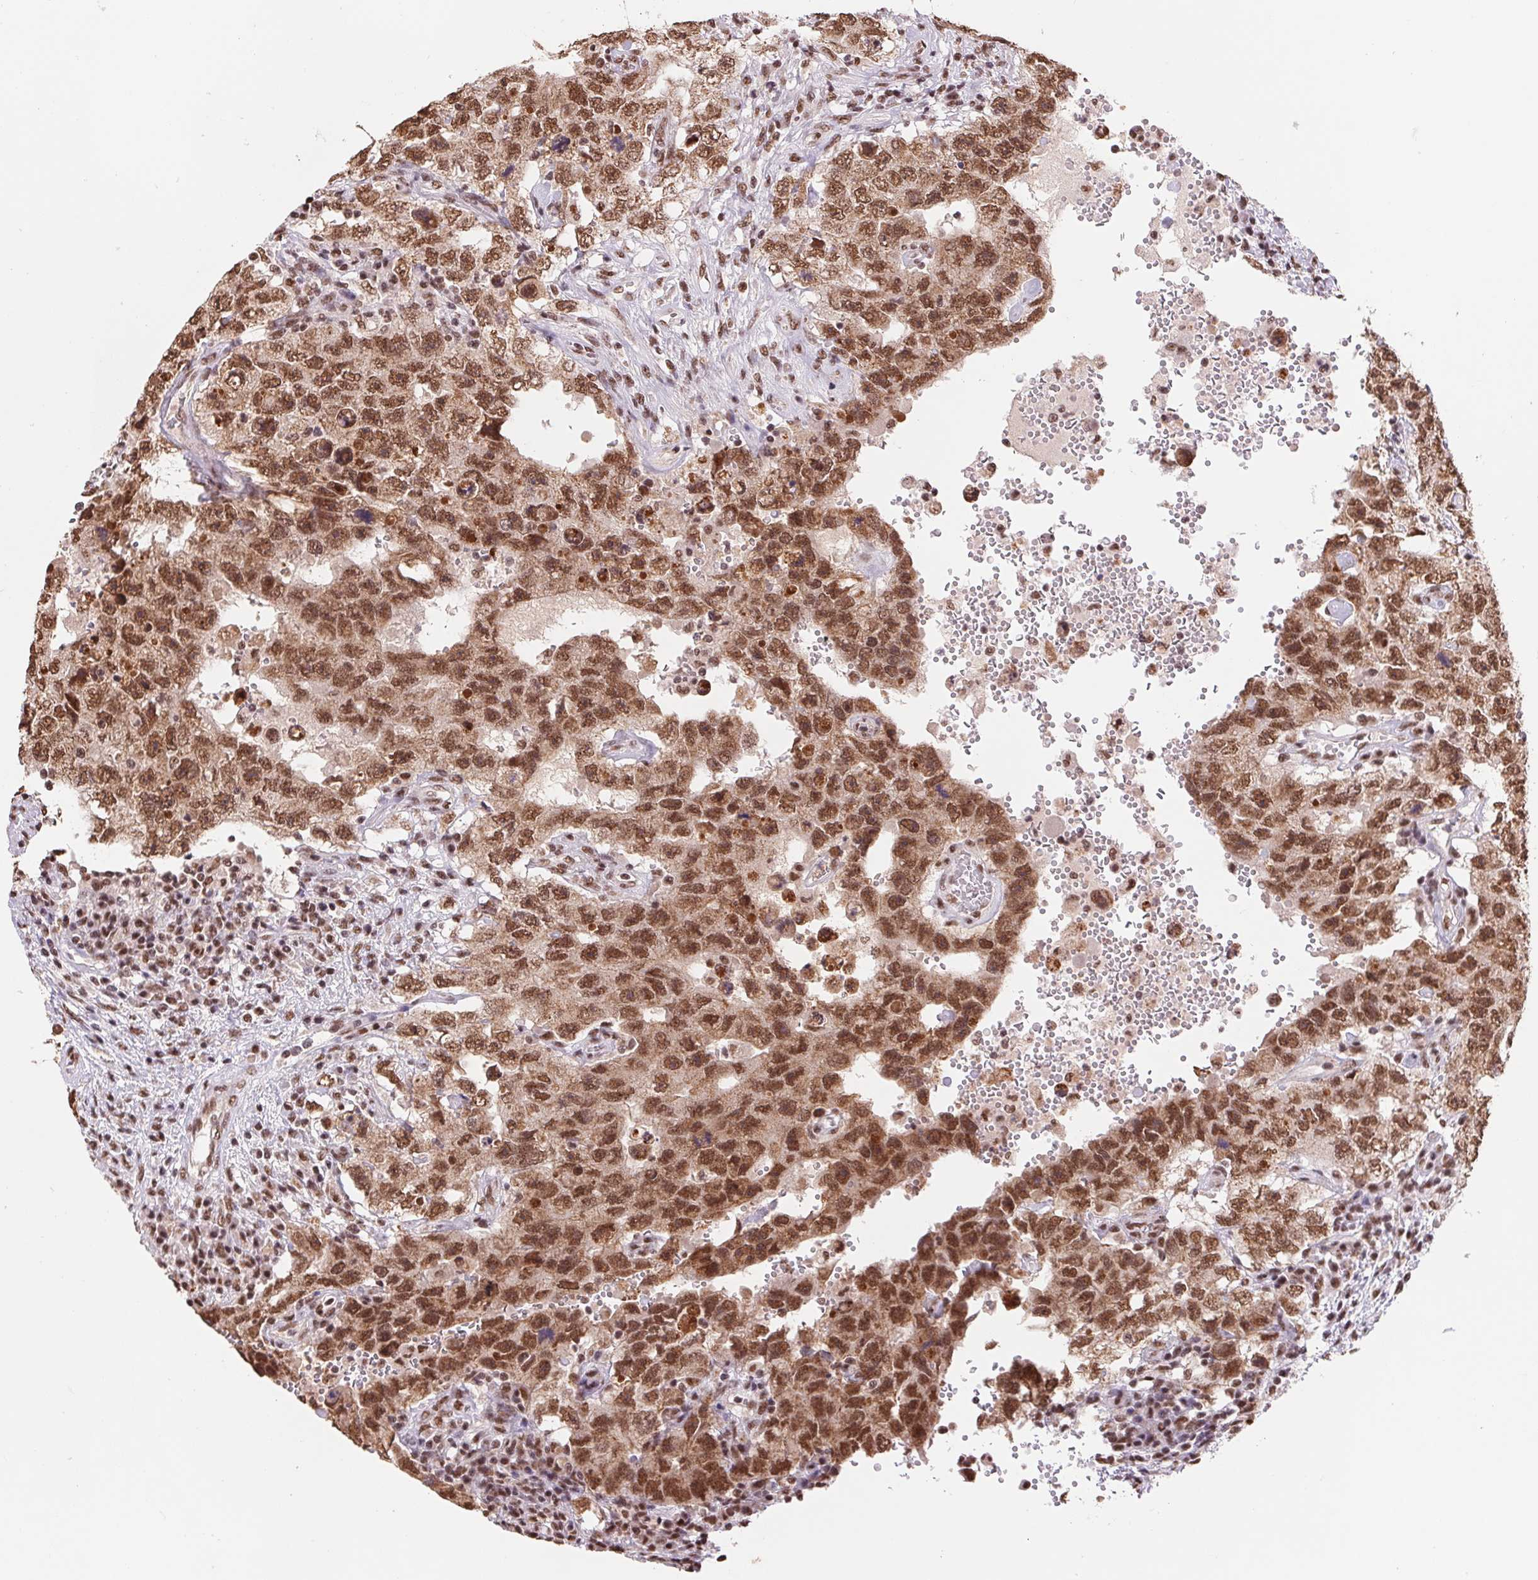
{"staining": {"intensity": "moderate", "quantity": ">75%", "location": "nuclear"}, "tissue": "testis cancer", "cell_type": "Tumor cells", "image_type": "cancer", "snomed": [{"axis": "morphology", "description": "Carcinoma, Embryonal, NOS"}, {"axis": "topography", "description": "Testis"}], "caption": "An image showing moderate nuclear positivity in approximately >75% of tumor cells in embryonal carcinoma (testis), as visualized by brown immunohistochemical staining.", "gene": "SNRPG", "patient": {"sex": "male", "age": 26}}